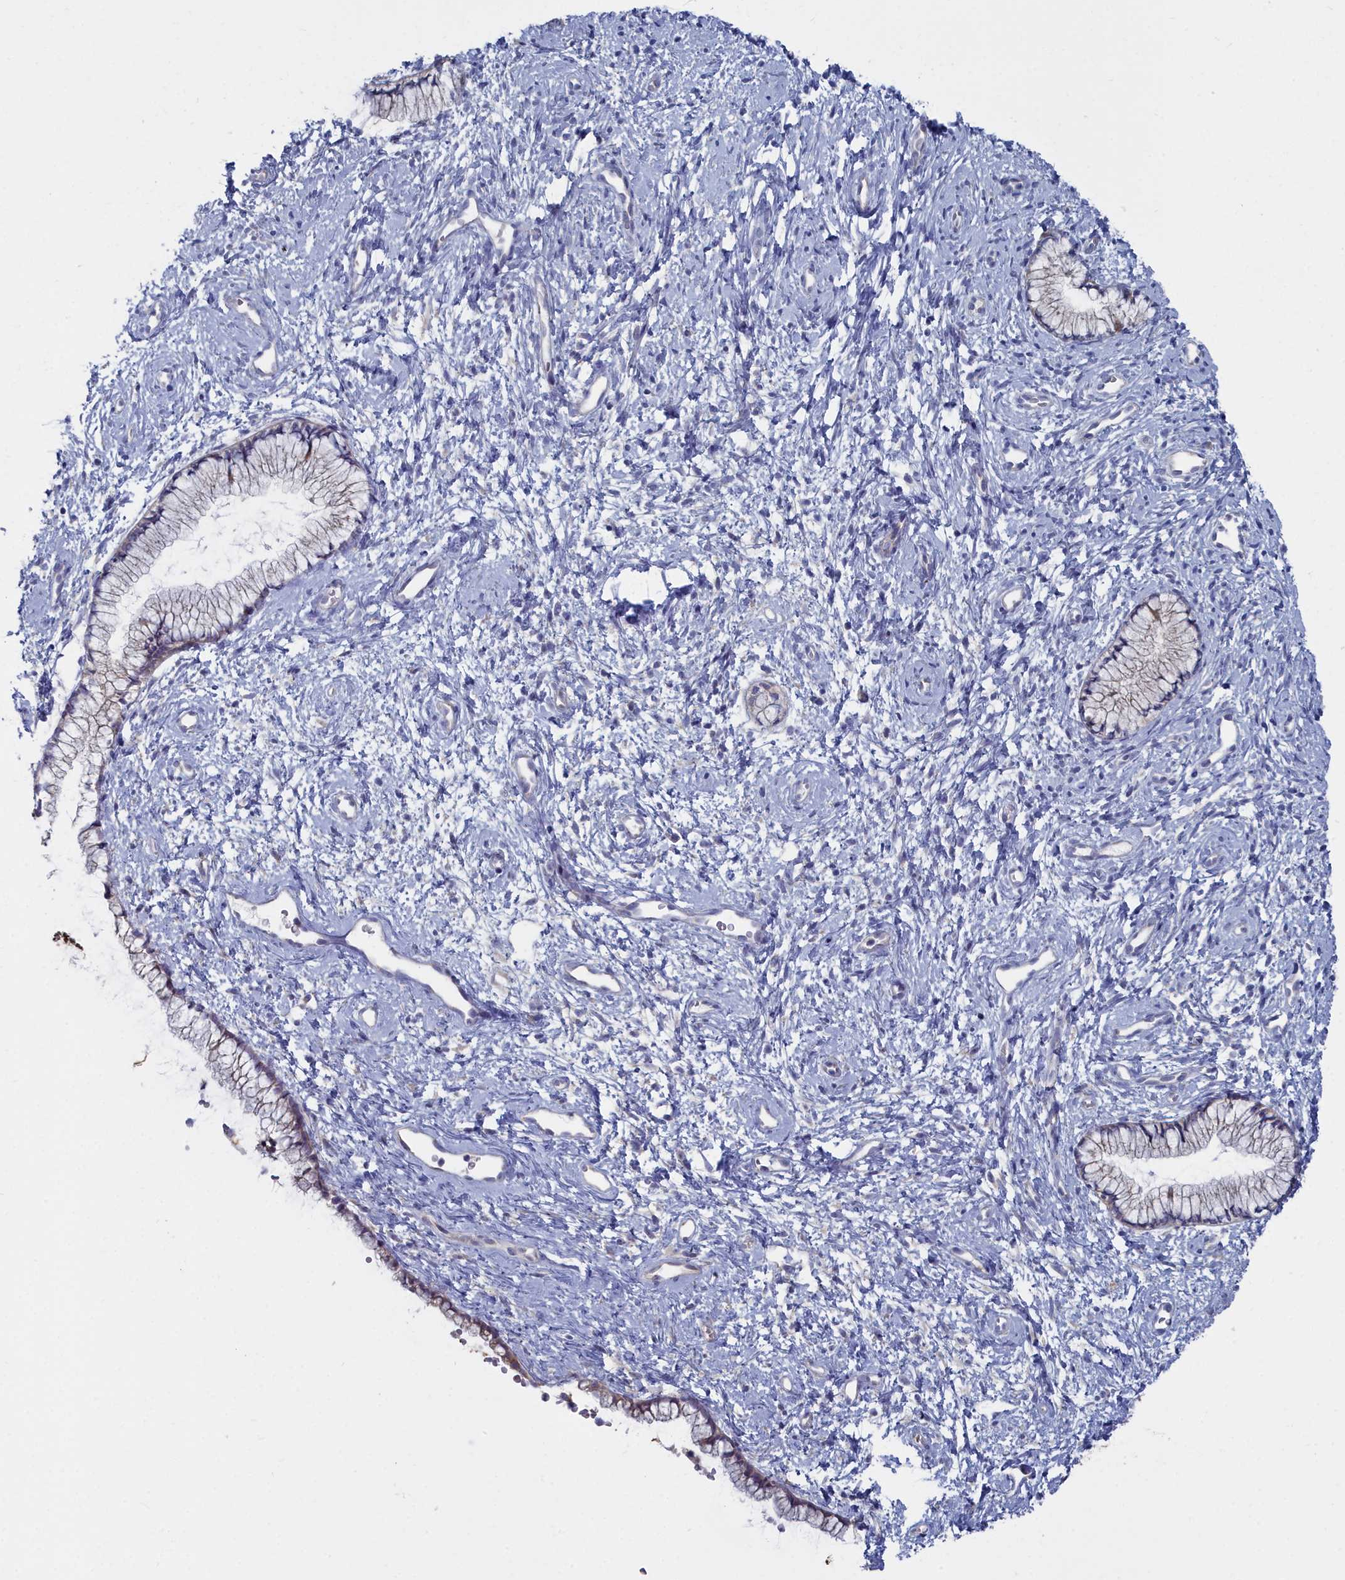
{"staining": {"intensity": "weak", "quantity": "25%-75%", "location": "cytoplasmic/membranous"}, "tissue": "cervix", "cell_type": "Glandular cells", "image_type": "normal", "snomed": [{"axis": "morphology", "description": "Normal tissue, NOS"}, {"axis": "topography", "description": "Cervix"}], "caption": "Immunohistochemistry (DAB) staining of normal cervix demonstrates weak cytoplasmic/membranous protein staining in approximately 25%-75% of glandular cells. (DAB (3,3'-diaminobenzidine) = brown stain, brightfield microscopy at high magnification).", "gene": "CCDC149", "patient": {"sex": "female", "age": 57}}